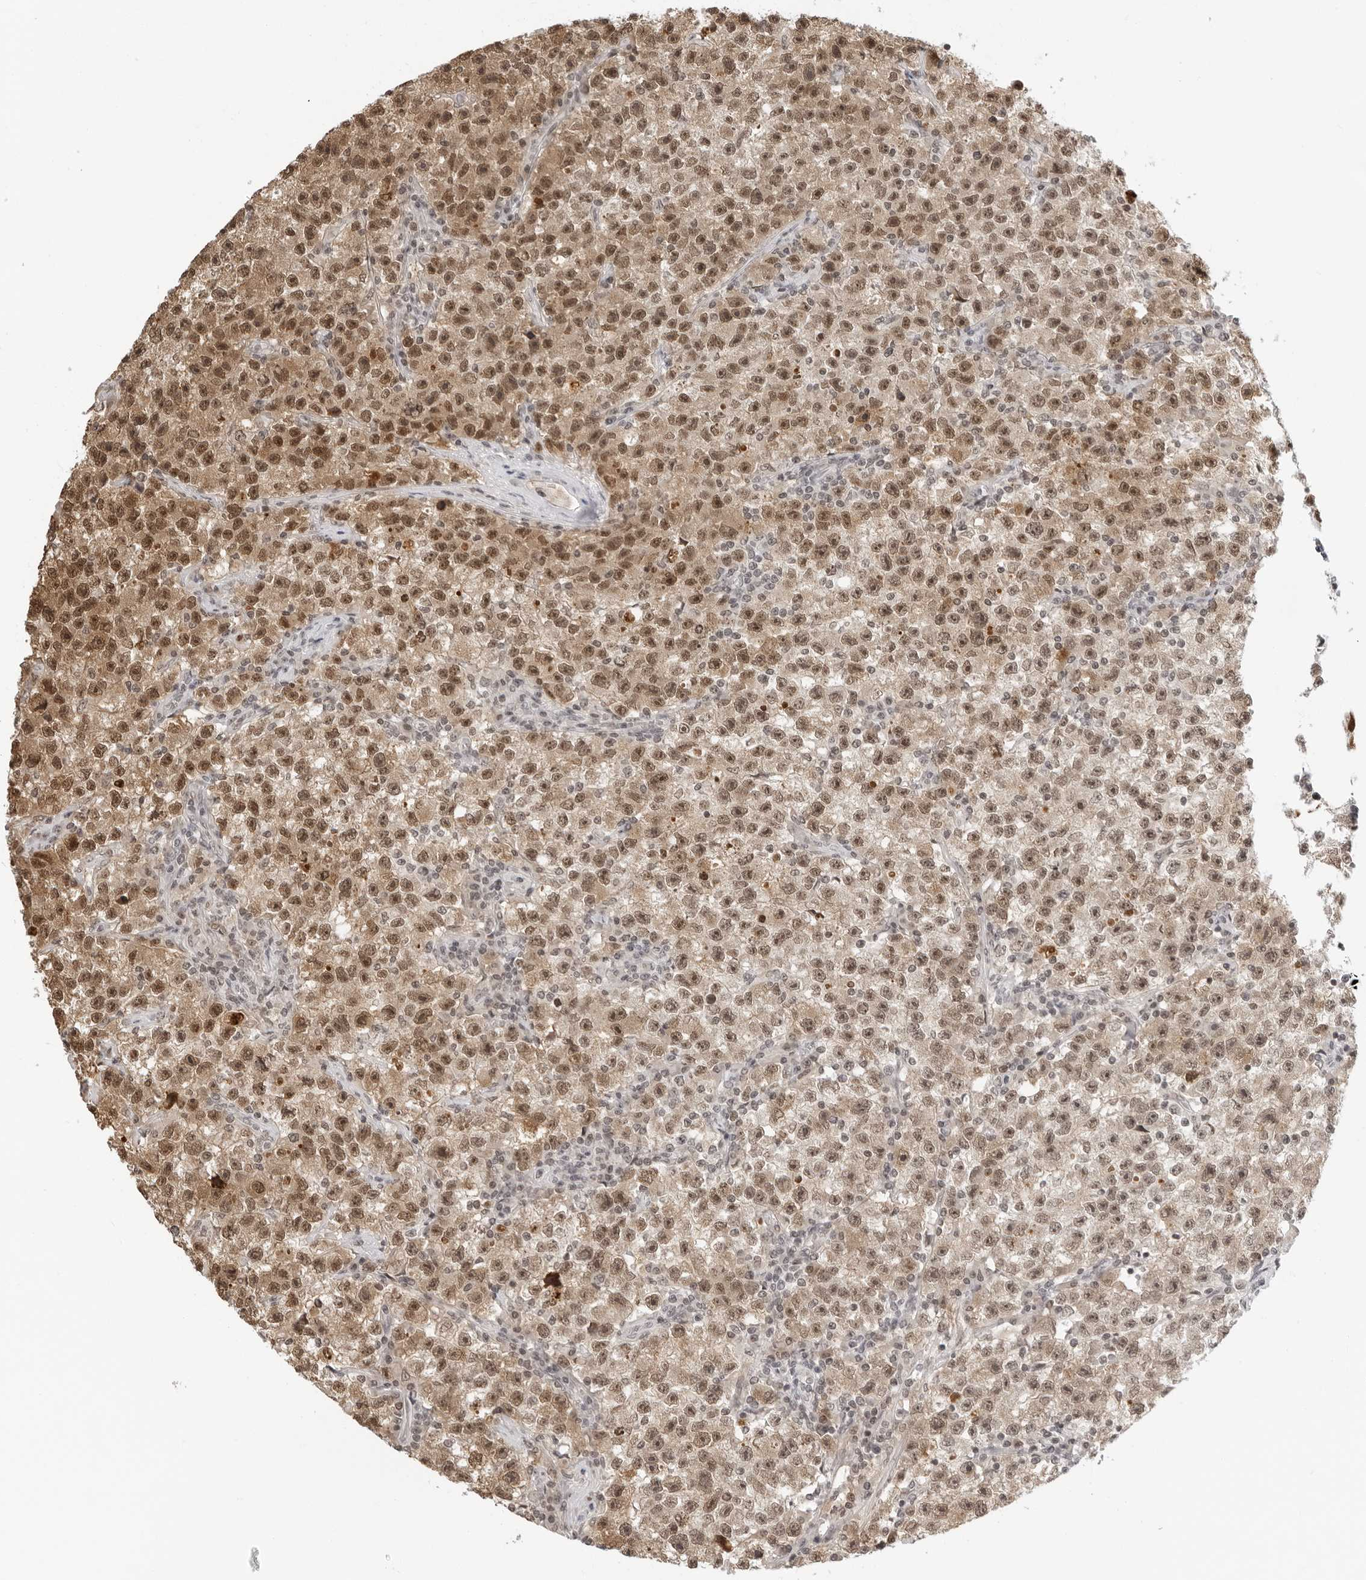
{"staining": {"intensity": "moderate", "quantity": ">75%", "location": "nuclear"}, "tissue": "testis cancer", "cell_type": "Tumor cells", "image_type": "cancer", "snomed": [{"axis": "morphology", "description": "Seminoma, NOS"}, {"axis": "topography", "description": "Testis"}], "caption": "DAB immunohistochemical staining of testis seminoma exhibits moderate nuclear protein expression in approximately >75% of tumor cells.", "gene": "MSH6", "patient": {"sex": "male", "age": 22}}